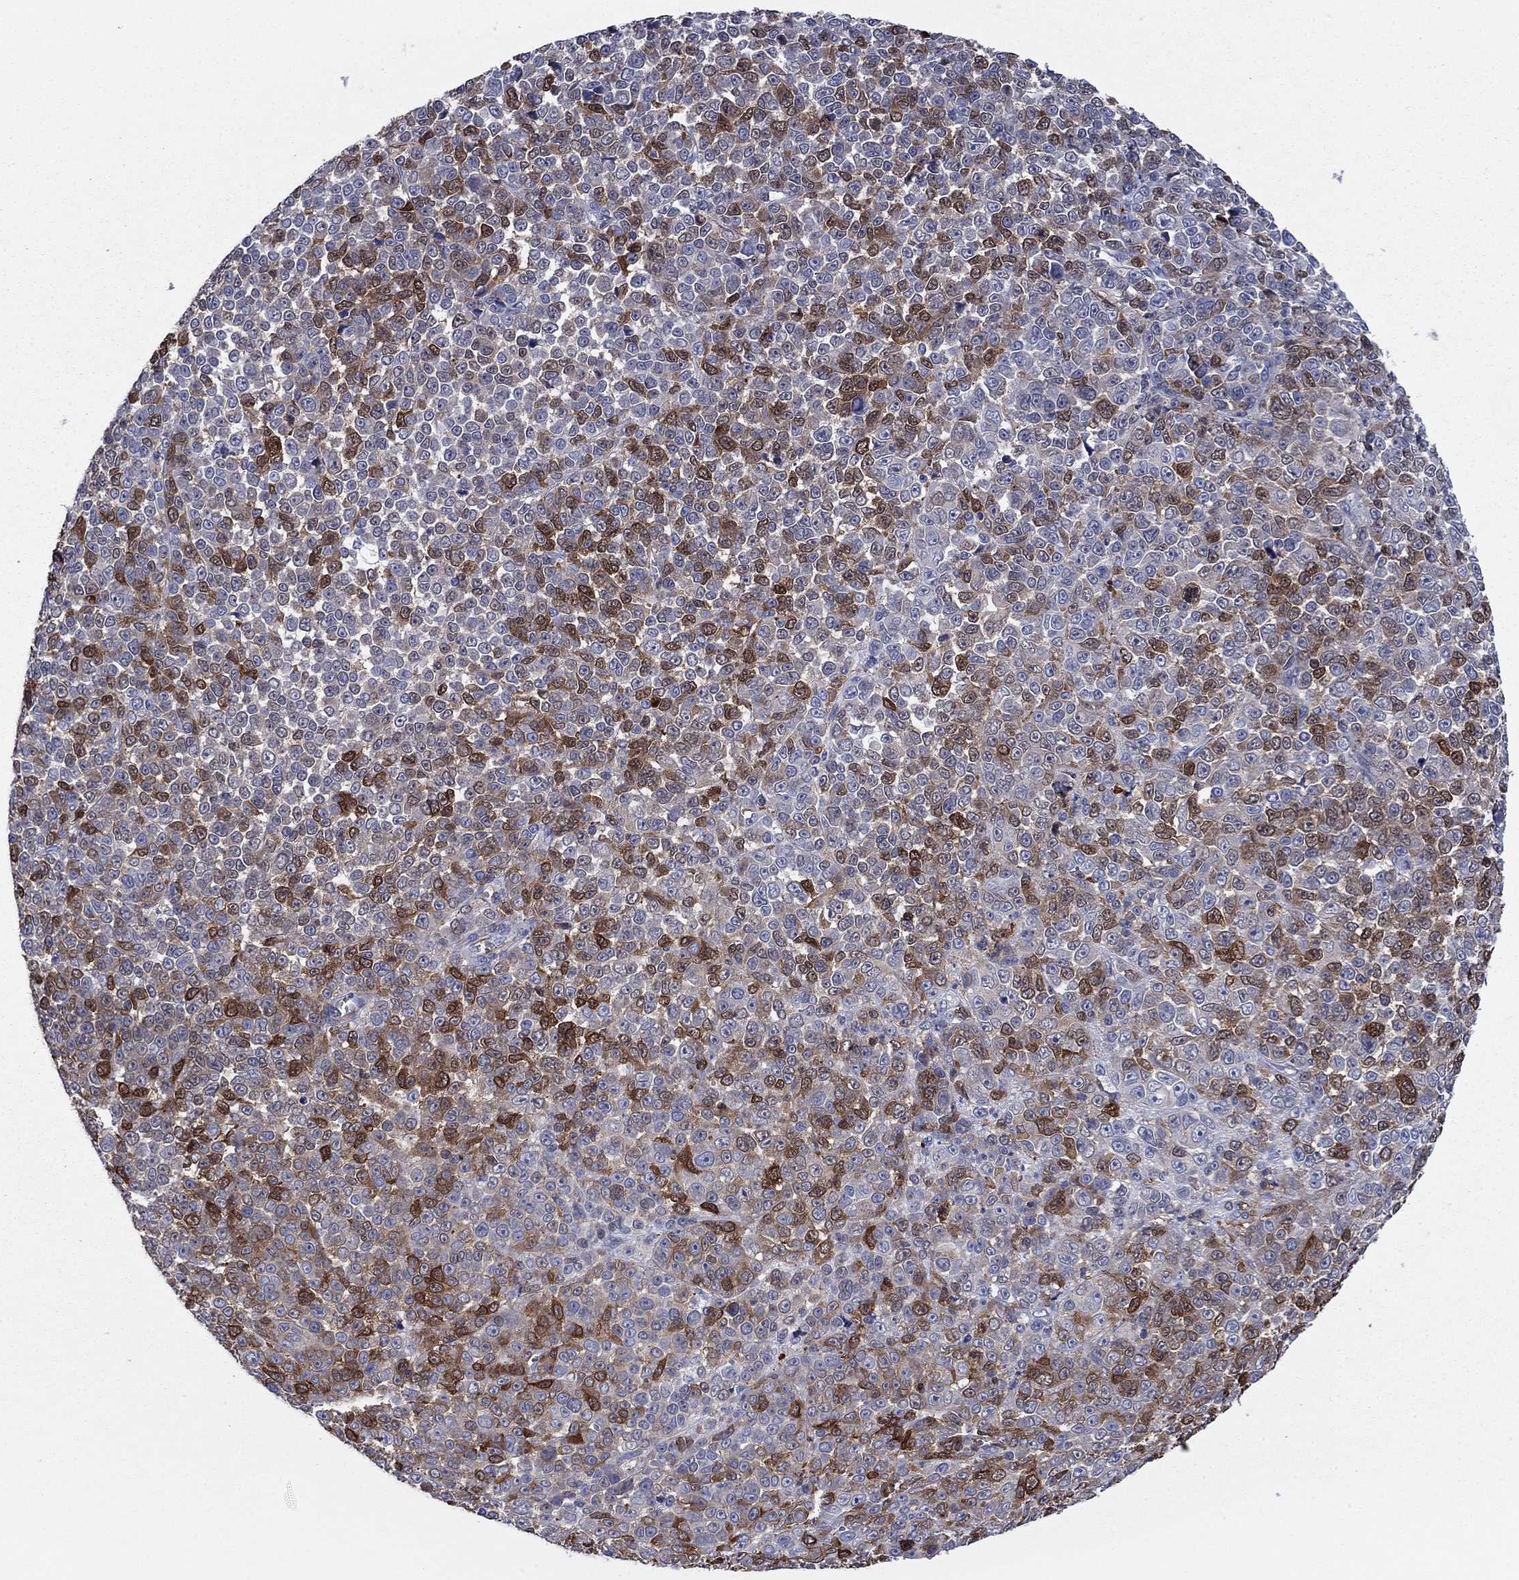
{"staining": {"intensity": "strong", "quantity": "<25%", "location": "cytoplasmic/membranous"}, "tissue": "melanoma", "cell_type": "Tumor cells", "image_type": "cancer", "snomed": [{"axis": "morphology", "description": "Malignant melanoma, NOS"}, {"axis": "topography", "description": "Skin"}], "caption": "High-power microscopy captured an IHC image of malignant melanoma, revealing strong cytoplasmic/membranous staining in about <25% of tumor cells.", "gene": "STMN1", "patient": {"sex": "female", "age": 95}}